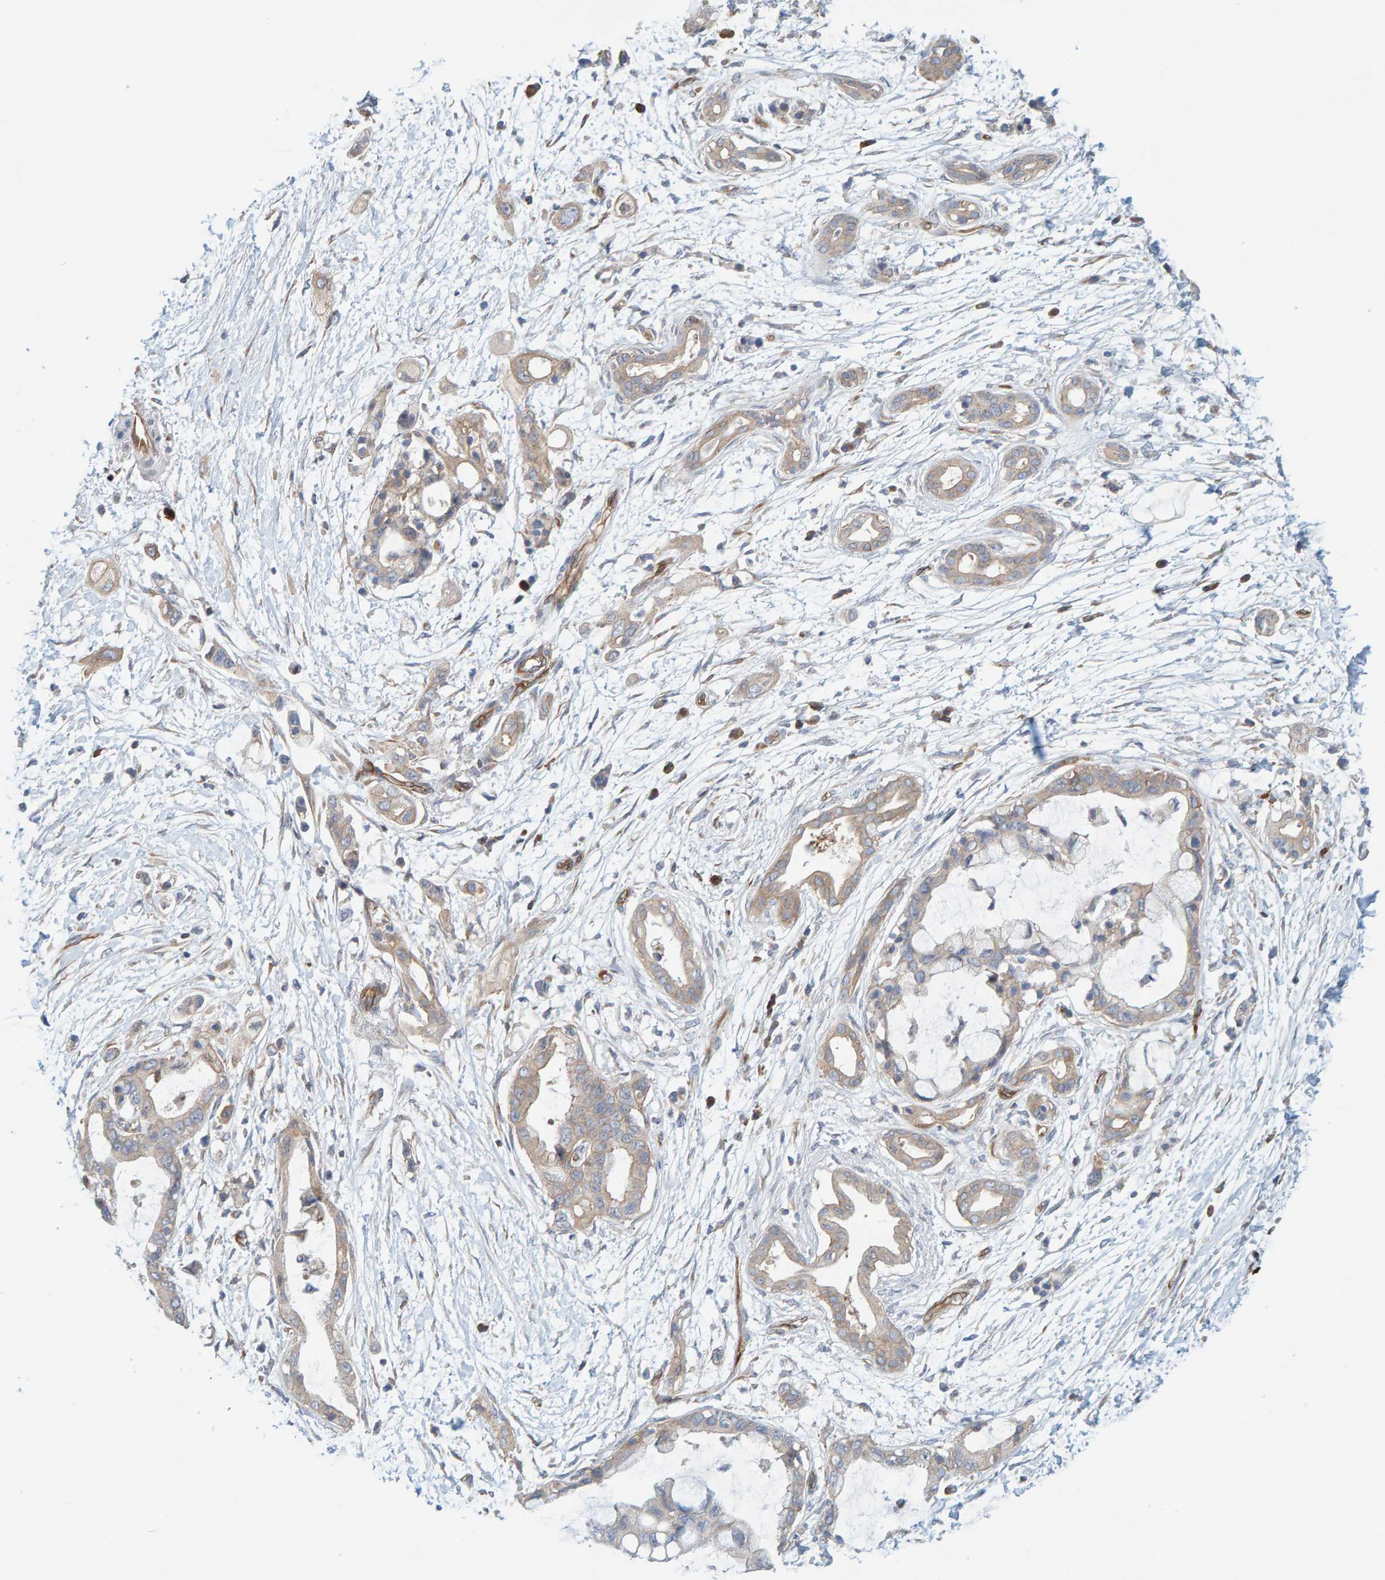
{"staining": {"intensity": "weak", "quantity": "25%-75%", "location": "cytoplasmic/membranous"}, "tissue": "pancreatic cancer", "cell_type": "Tumor cells", "image_type": "cancer", "snomed": [{"axis": "morphology", "description": "Adenocarcinoma, NOS"}, {"axis": "topography", "description": "Pancreas"}], "caption": "A micrograph of human pancreatic adenocarcinoma stained for a protein demonstrates weak cytoplasmic/membranous brown staining in tumor cells. The protein of interest is stained brown, and the nuclei are stained in blue (DAB IHC with brightfield microscopy, high magnification).", "gene": "PRKD2", "patient": {"sex": "male", "age": 59}}